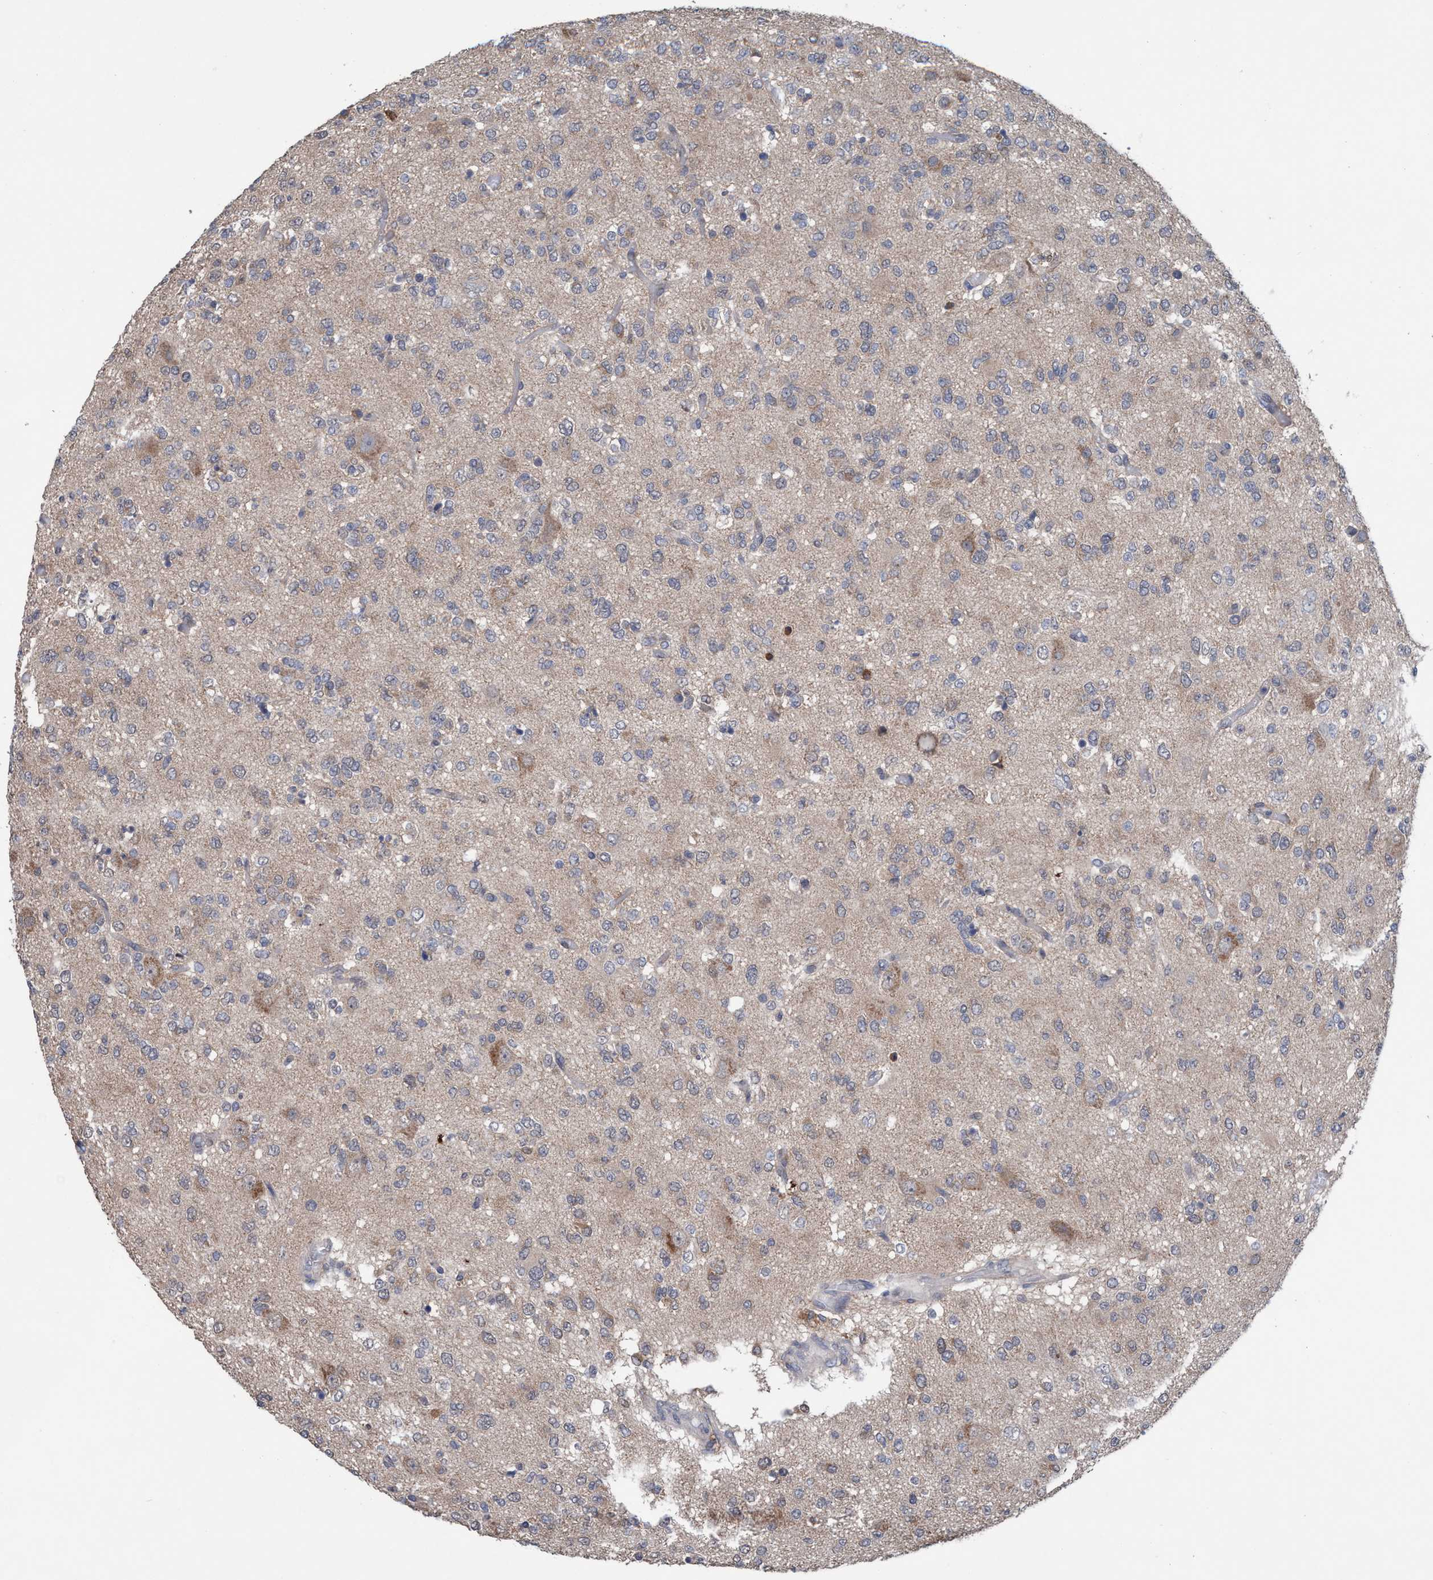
{"staining": {"intensity": "weak", "quantity": "<25%", "location": "cytoplasmic/membranous"}, "tissue": "glioma", "cell_type": "Tumor cells", "image_type": "cancer", "snomed": [{"axis": "morphology", "description": "Glioma, malignant, Low grade"}, {"axis": "topography", "description": "Brain"}], "caption": "Immunohistochemistry (IHC) photomicrograph of neoplastic tissue: human glioma stained with DAB (3,3'-diaminobenzidine) displays no significant protein positivity in tumor cells. Brightfield microscopy of IHC stained with DAB (3,3'-diaminobenzidine) (brown) and hematoxylin (blue), captured at high magnification.", "gene": "GLOD4", "patient": {"sex": "male", "age": 38}}